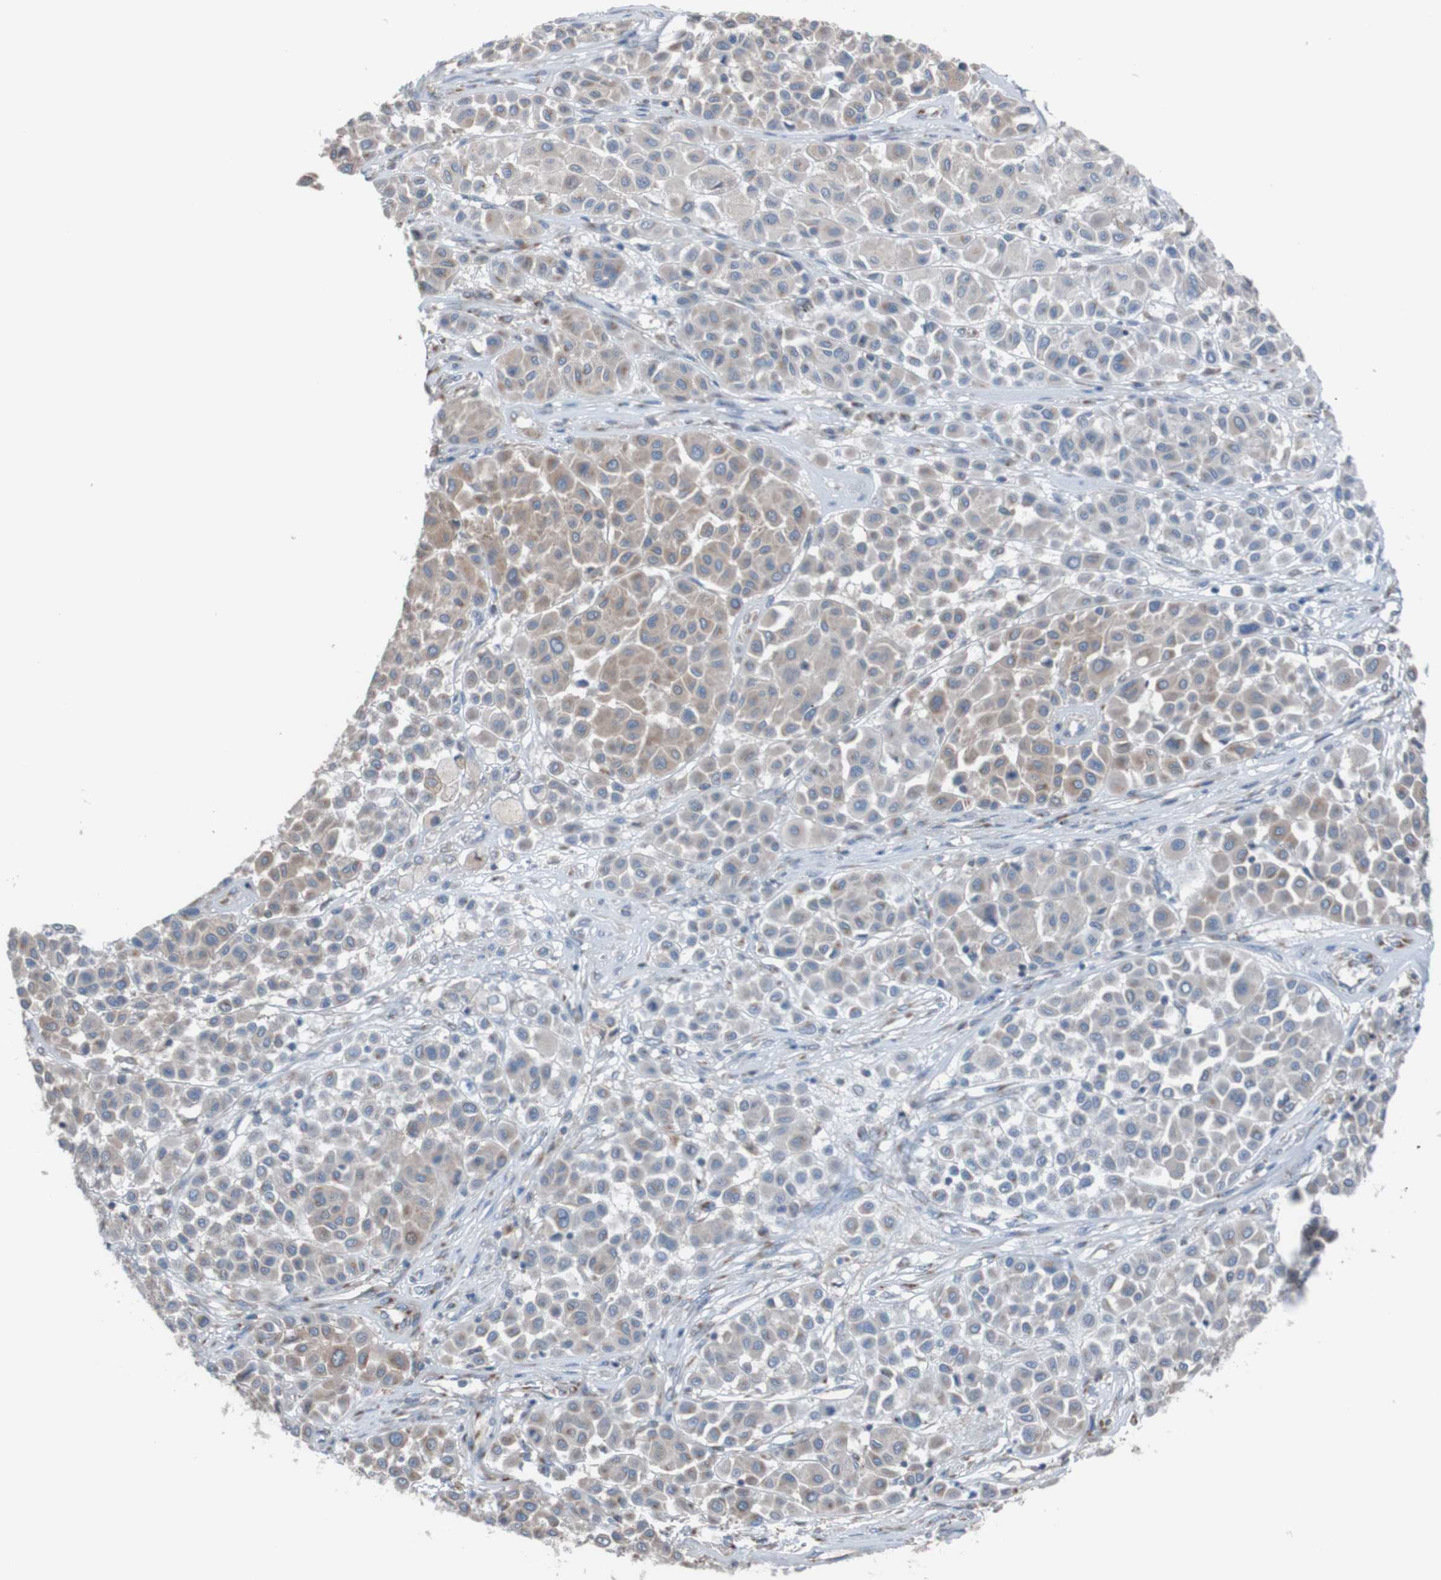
{"staining": {"intensity": "weak", "quantity": "<25%", "location": "cytoplasmic/membranous"}, "tissue": "melanoma", "cell_type": "Tumor cells", "image_type": "cancer", "snomed": [{"axis": "morphology", "description": "Malignant melanoma, Metastatic site"}, {"axis": "topography", "description": "Soft tissue"}], "caption": "Immunohistochemical staining of melanoma exhibits no significant staining in tumor cells.", "gene": "MINAR1", "patient": {"sex": "male", "age": 41}}